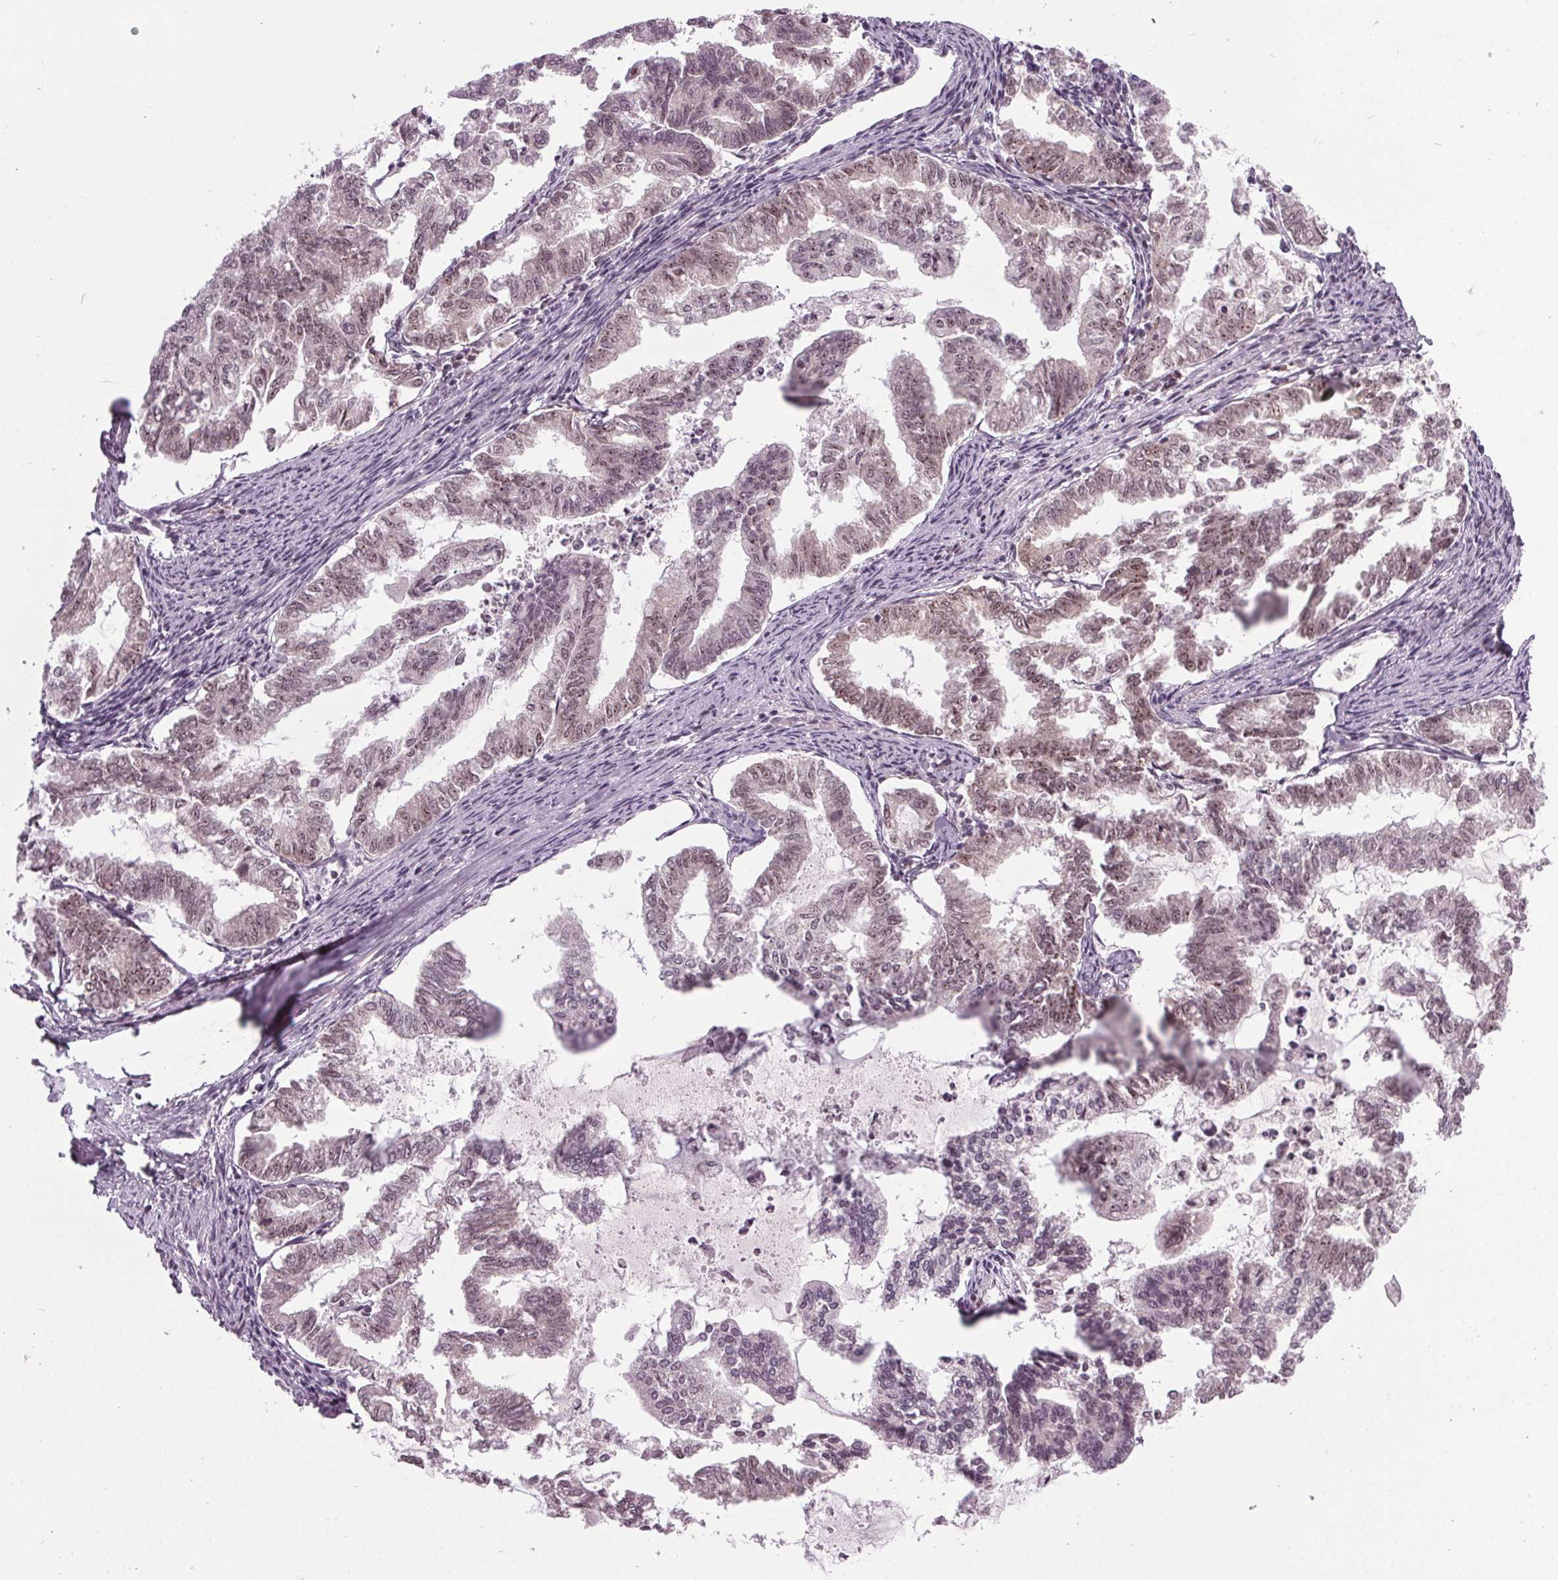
{"staining": {"intensity": "weak", "quantity": "25%-75%", "location": "nuclear"}, "tissue": "endometrial cancer", "cell_type": "Tumor cells", "image_type": "cancer", "snomed": [{"axis": "morphology", "description": "Adenocarcinoma, NOS"}, {"axis": "topography", "description": "Endometrium"}], "caption": "Endometrial cancer tissue reveals weak nuclear positivity in about 25%-75% of tumor cells, visualized by immunohistochemistry.", "gene": "DDX41", "patient": {"sex": "female", "age": 79}}